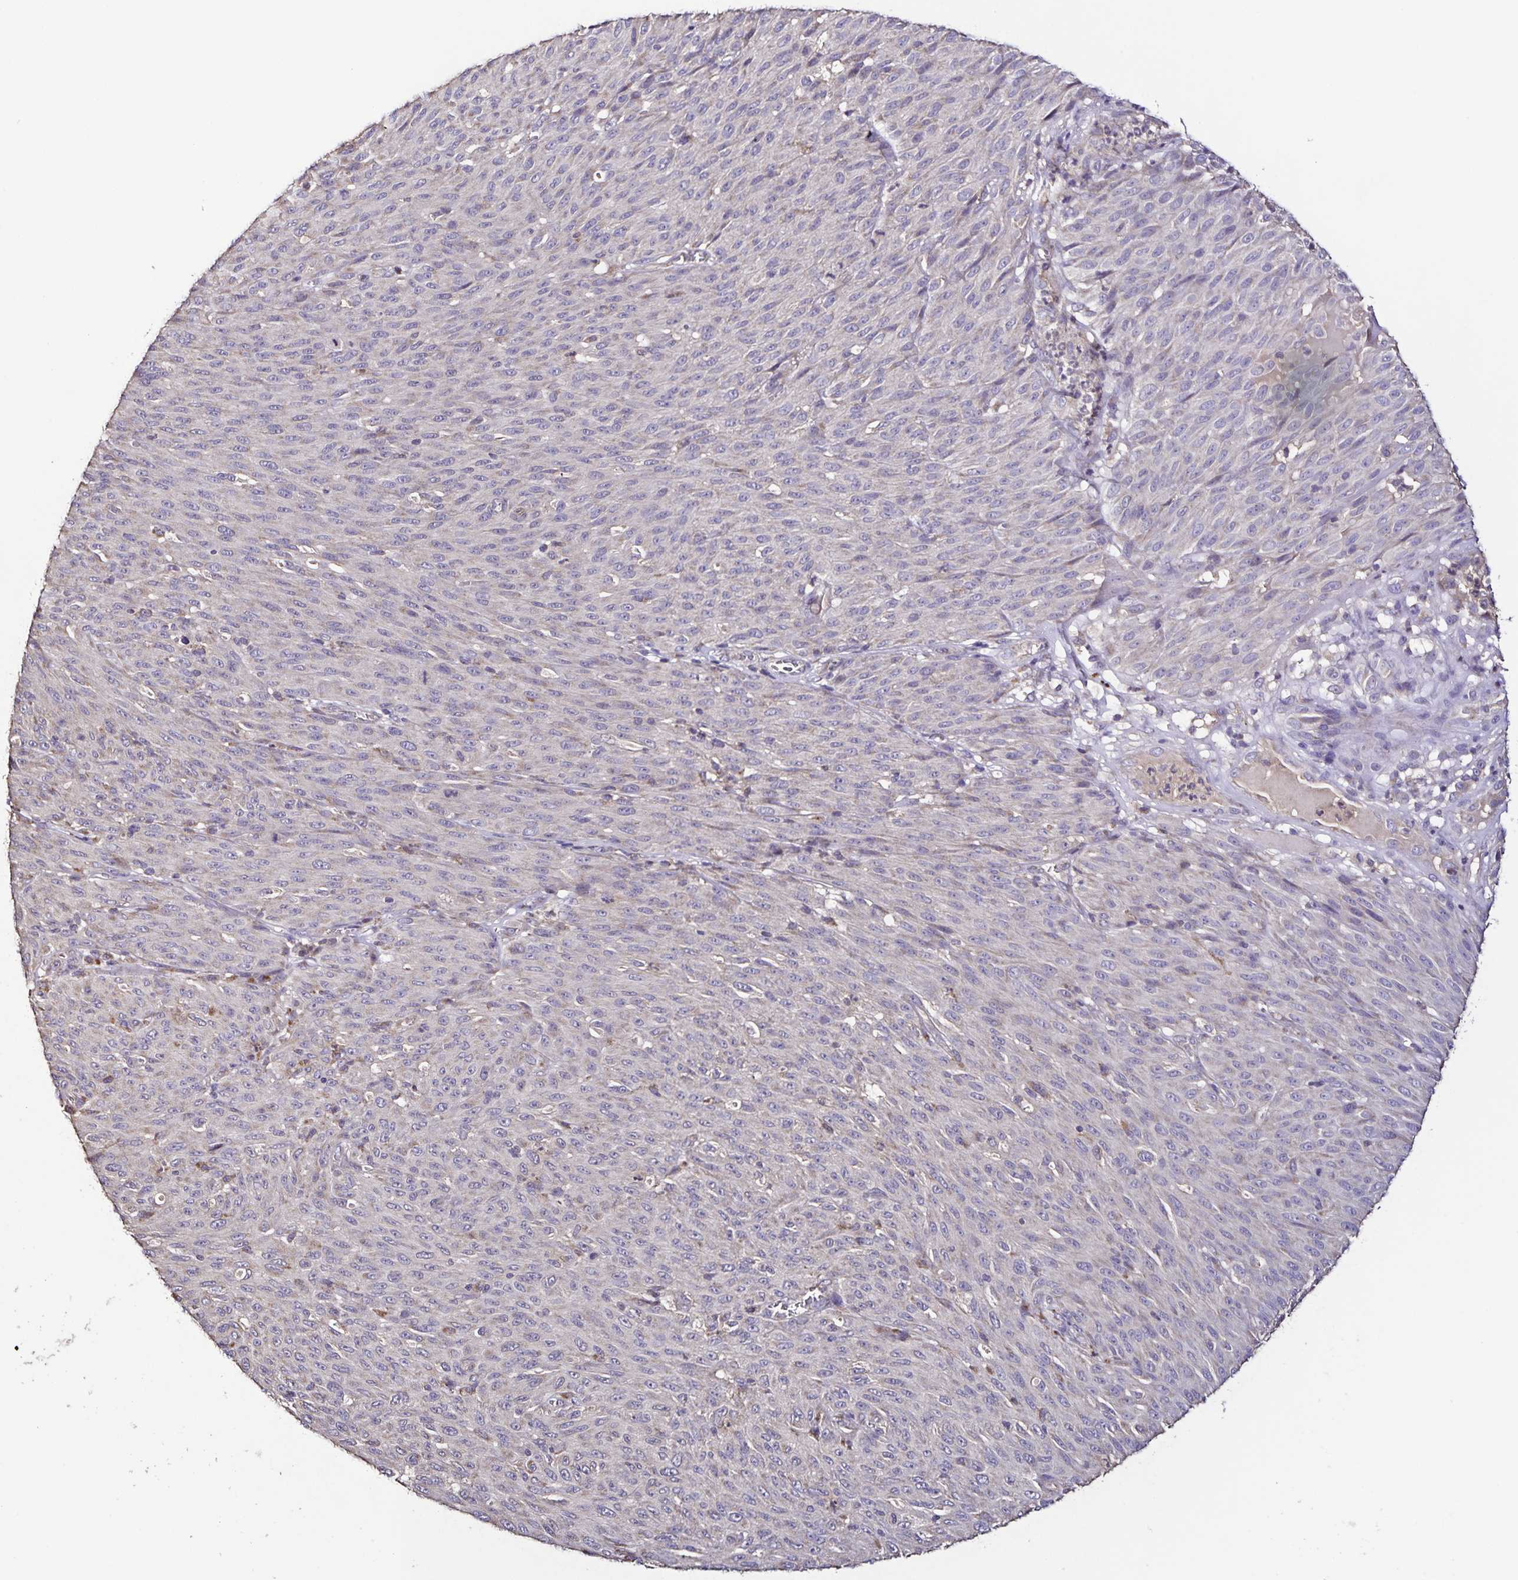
{"staining": {"intensity": "negative", "quantity": "none", "location": "none"}, "tissue": "melanoma", "cell_type": "Tumor cells", "image_type": "cancer", "snomed": [{"axis": "morphology", "description": "Malignant melanoma, NOS"}, {"axis": "topography", "description": "Skin"}], "caption": "Melanoma was stained to show a protein in brown. There is no significant positivity in tumor cells.", "gene": "MAN1A1", "patient": {"sex": "male", "age": 85}}